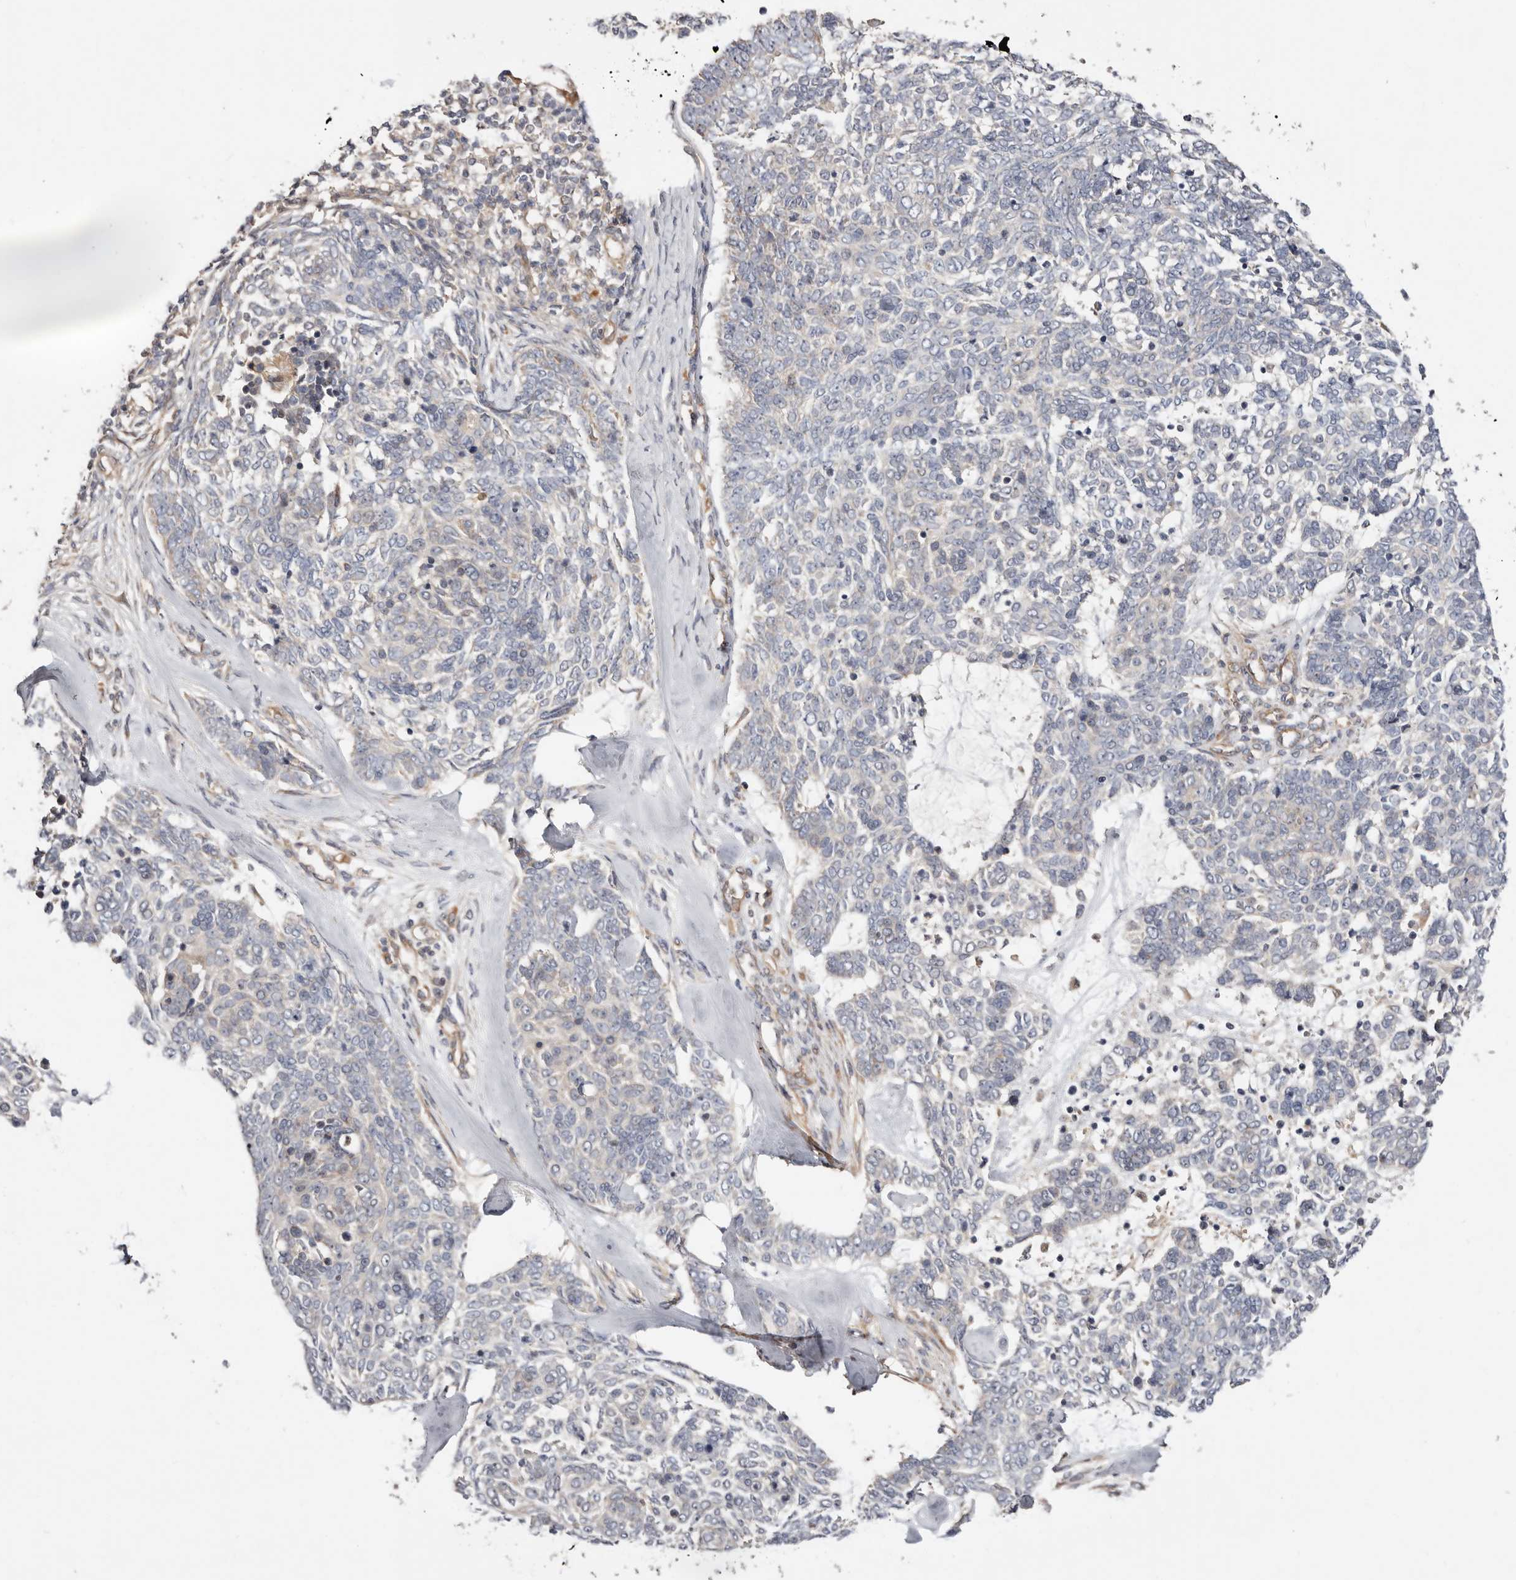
{"staining": {"intensity": "negative", "quantity": "none", "location": "none"}, "tissue": "skin cancer", "cell_type": "Tumor cells", "image_type": "cancer", "snomed": [{"axis": "morphology", "description": "Basal cell carcinoma"}, {"axis": "topography", "description": "Skin"}], "caption": "Immunohistochemistry (IHC) image of human skin basal cell carcinoma stained for a protein (brown), which exhibits no expression in tumor cells.", "gene": "MACF1", "patient": {"sex": "female", "age": 81}}